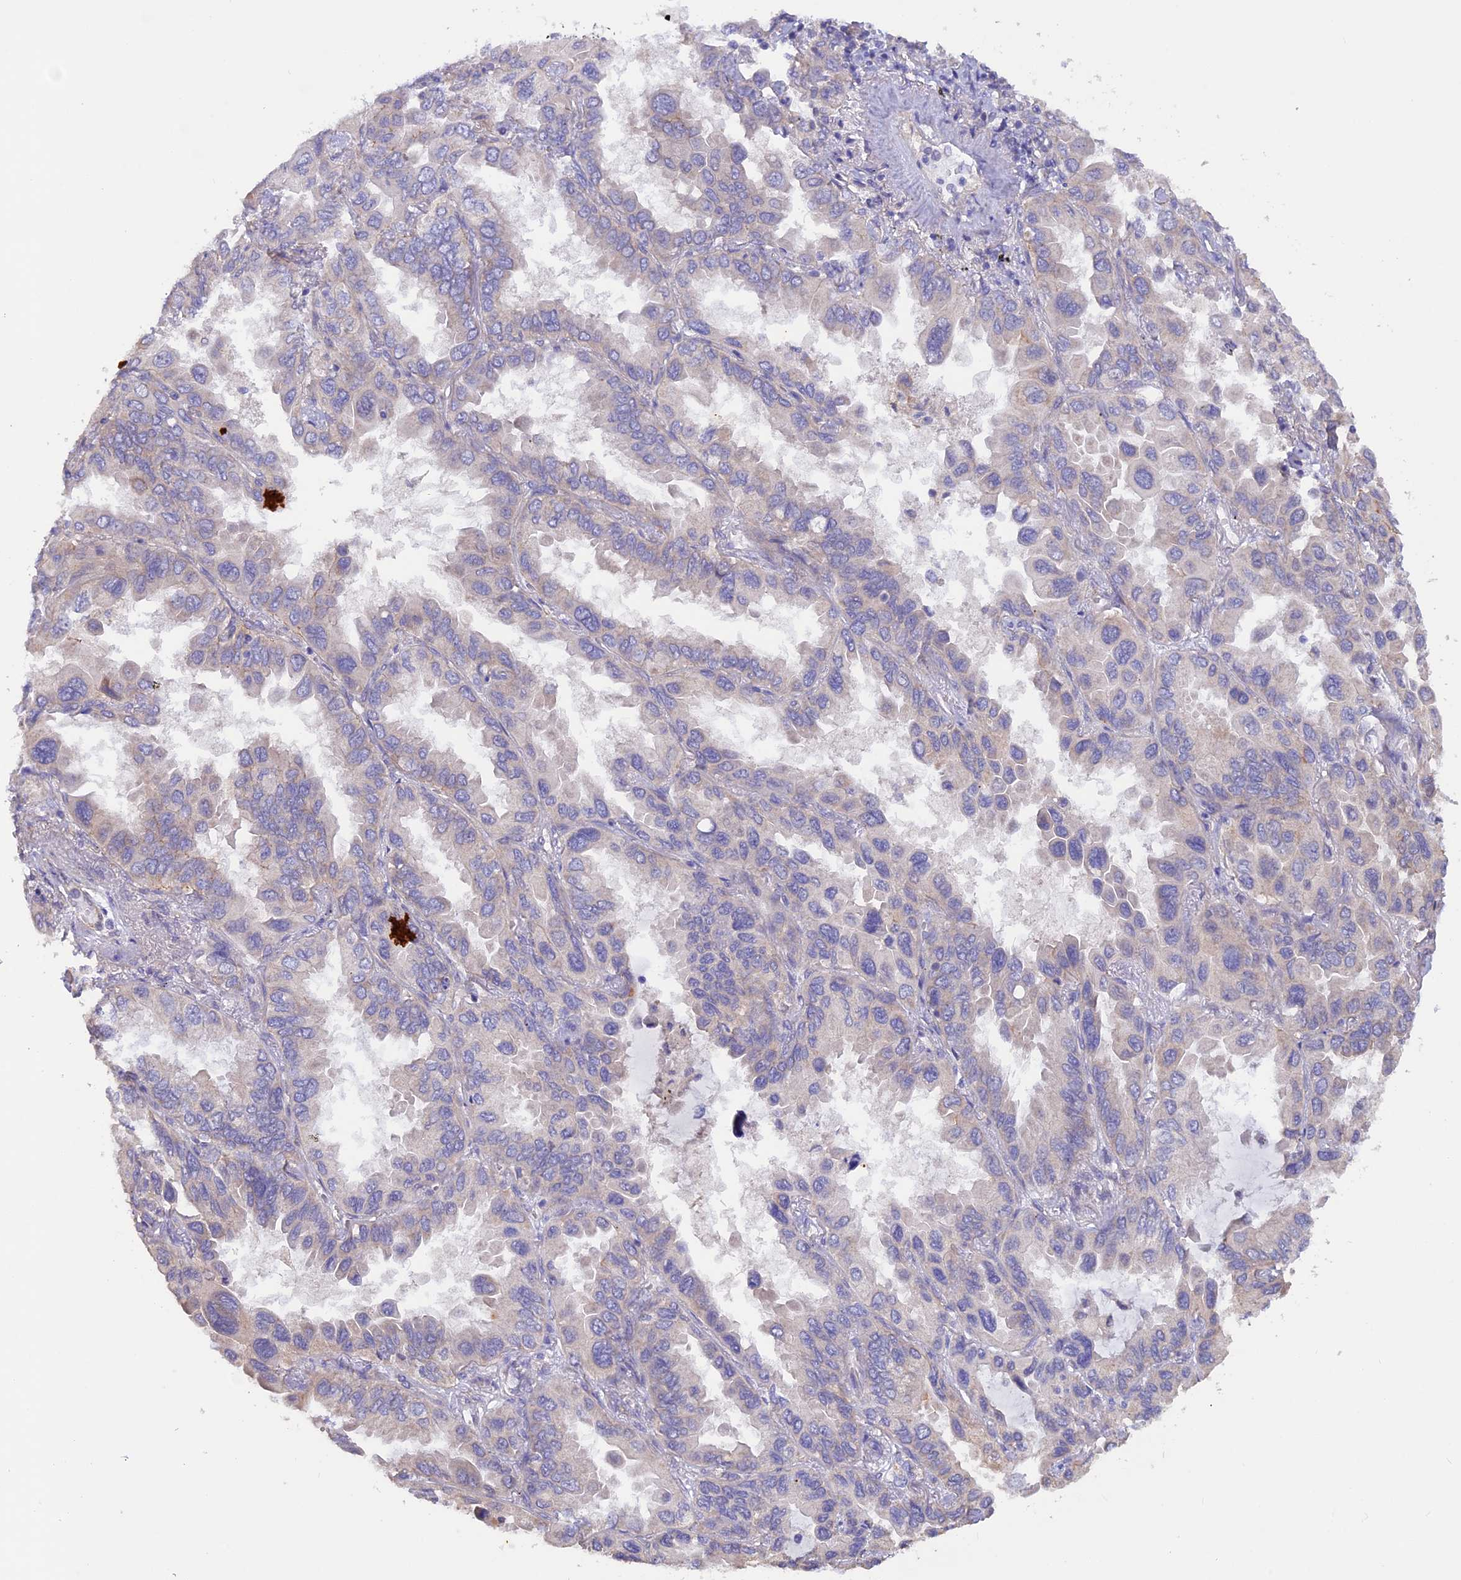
{"staining": {"intensity": "negative", "quantity": "none", "location": "none"}, "tissue": "lung cancer", "cell_type": "Tumor cells", "image_type": "cancer", "snomed": [{"axis": "morphology", "description": "Adenocarcinoma, NOS"}, {"axis": "topography", "description": "Lung"}], "caption": "IHC image of neoplastic tissue: human adenocarcinoma (lung) stained with DAB shows no significant protein positivity in tumor cells.", "gene": "HYCC1", "patient": {"sex": "male", "age": 64}}